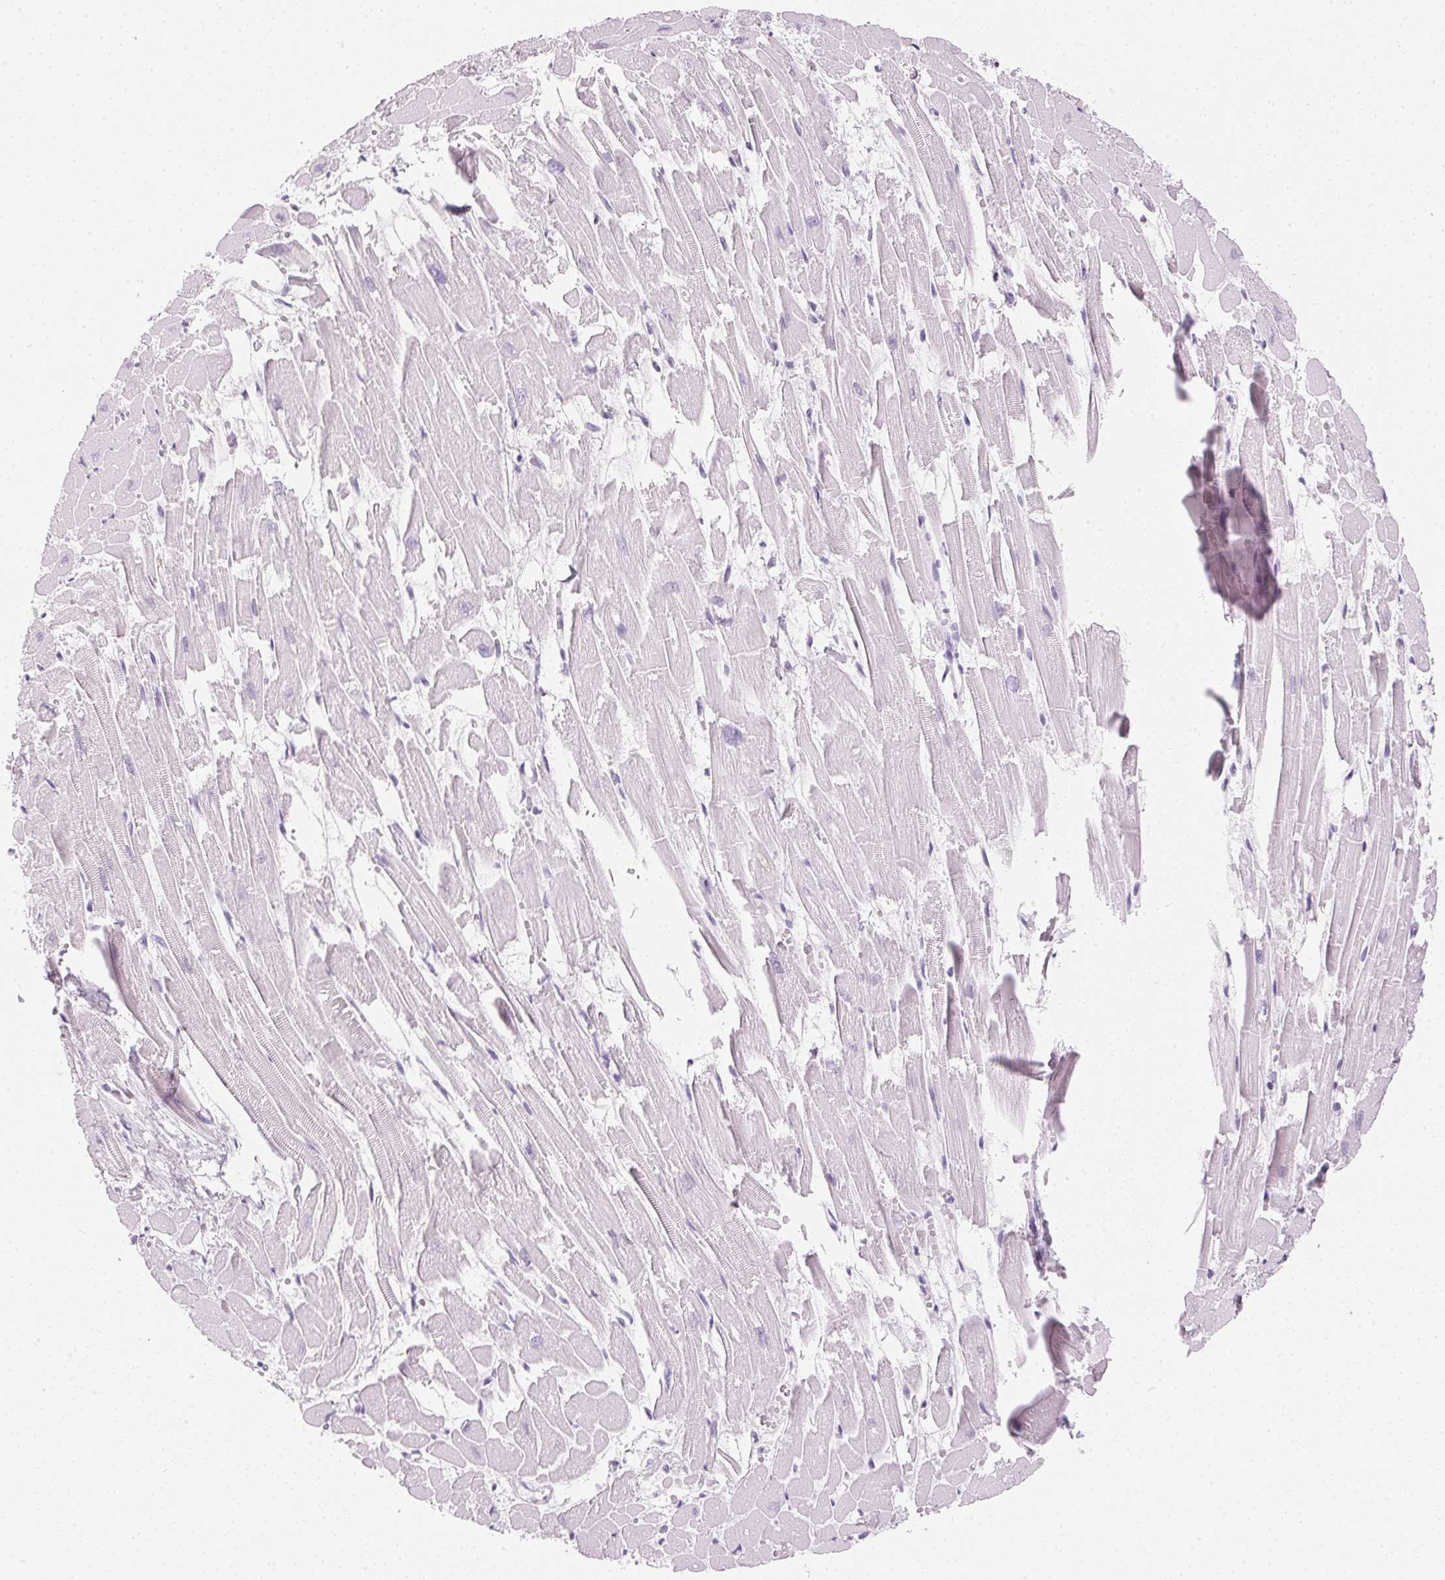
{"staining": {"intensity": "negative", "quantity": "none", "location": "none"}, "tissue": "heart muscle", "cell_type": "Cardiomyocytes", "image_type": "normal", "snomed": [{"axis": "morphology", "description": "Normal tissue, NOS"}, {"axis": "topography", "description": "Heart"}], "caption": "Human heart muscle stained for a protein using IHC demonstrates no expression in cardiomyocytes.", "gene": "IGFBP1", "patient": {"sex": "female", "age": 52}}